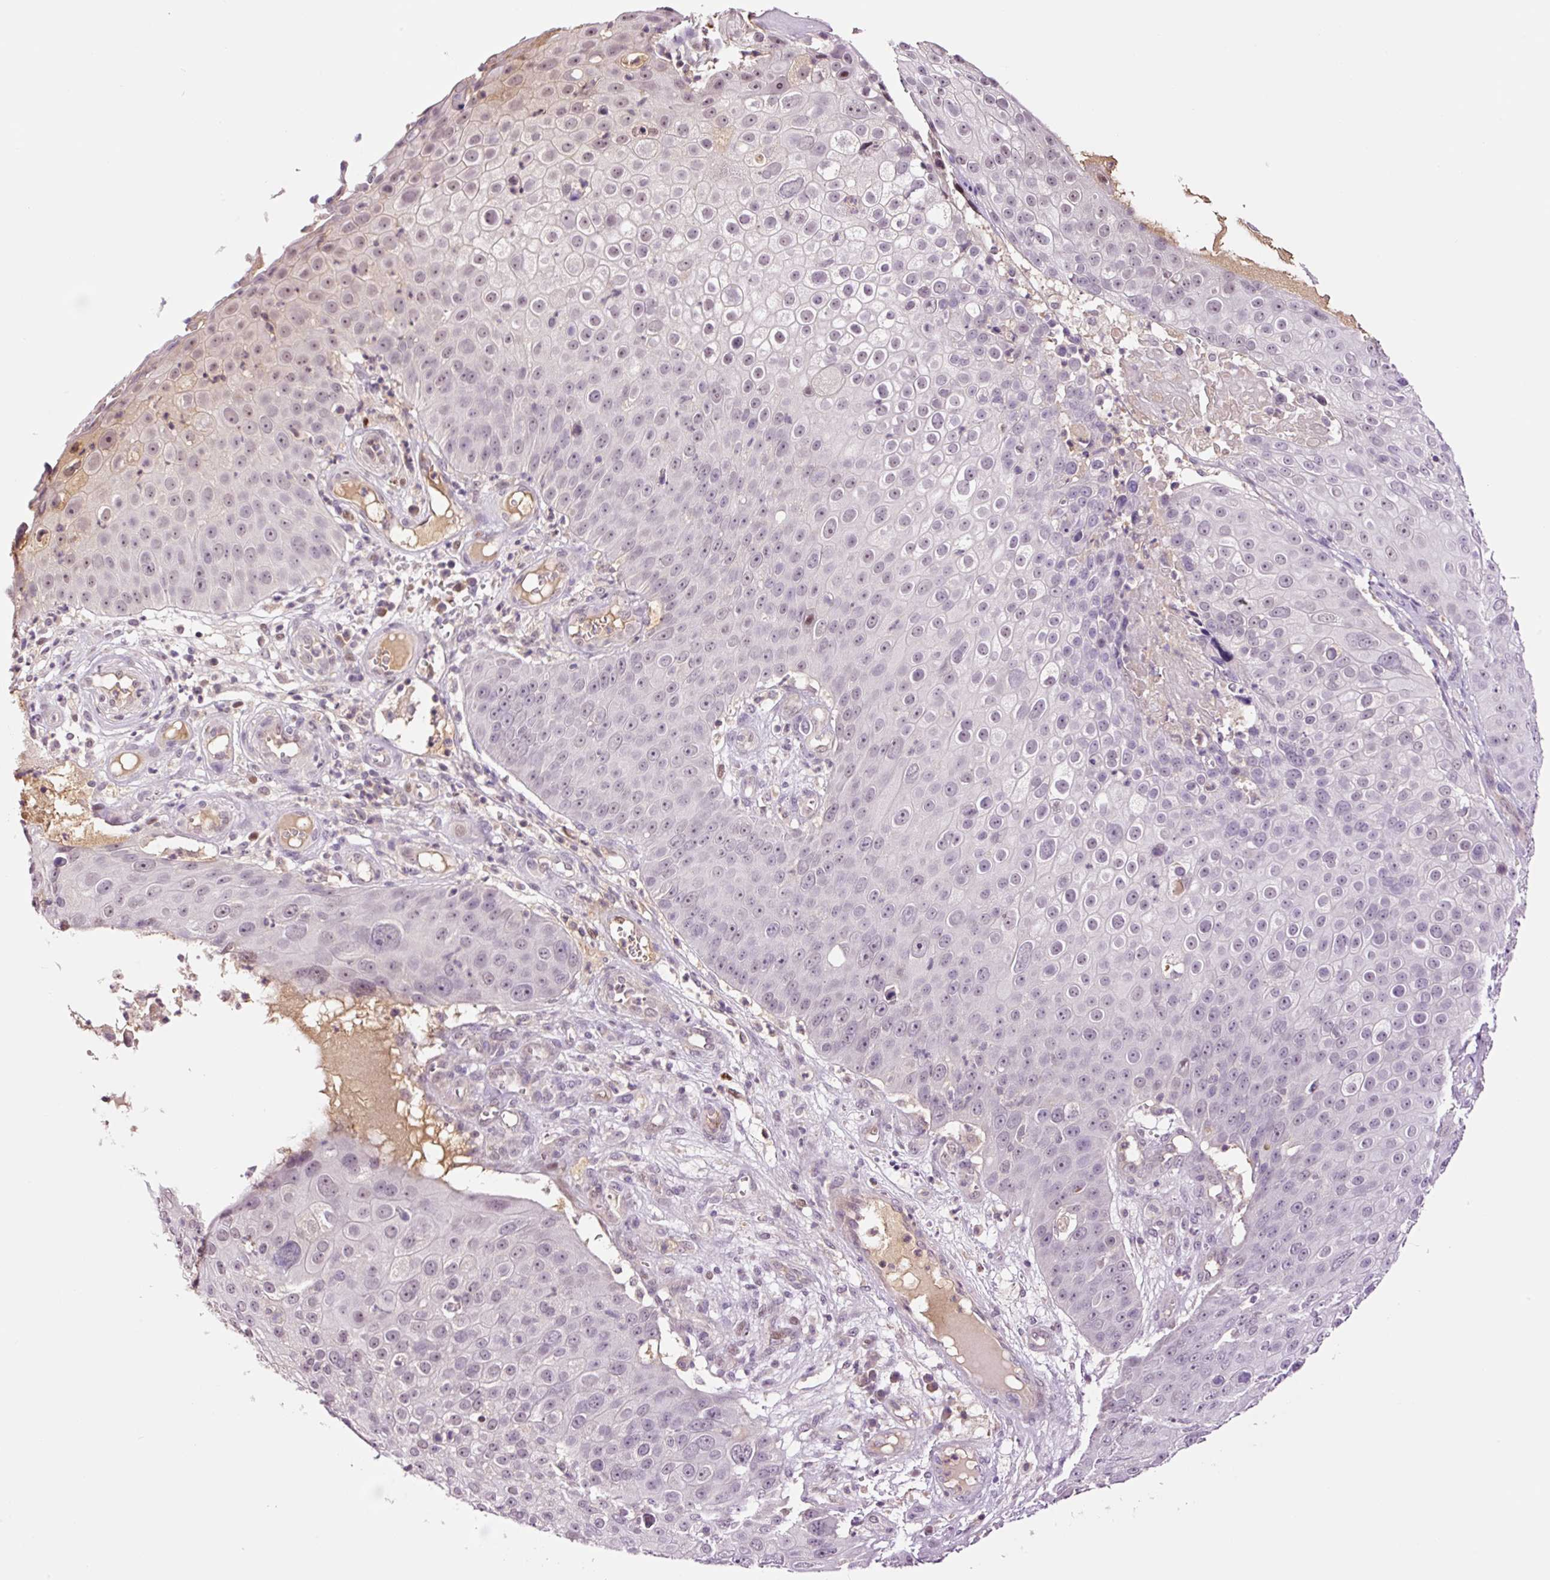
{"staining": {"intensity": "weak", "quantity": "25%-75%", "location": "nuclear"}, "tissue": "skin cancer", "cell_type": "Tumor cells", "image_type": "cancer", "snomed": [{"axis": "morphology", "description": "Squamous cell carcinoma, NOS"}, {"axis": "topography", "description": "Skin"}], "caption": "Skin cancer (squamous cell carcinoma) stained with a brown dye exhibits weak nuclear positive expression in about 25%-75% of tumor cells.", "gene": "DPPA4", "patient": {"sex": "male", "age": 71}}